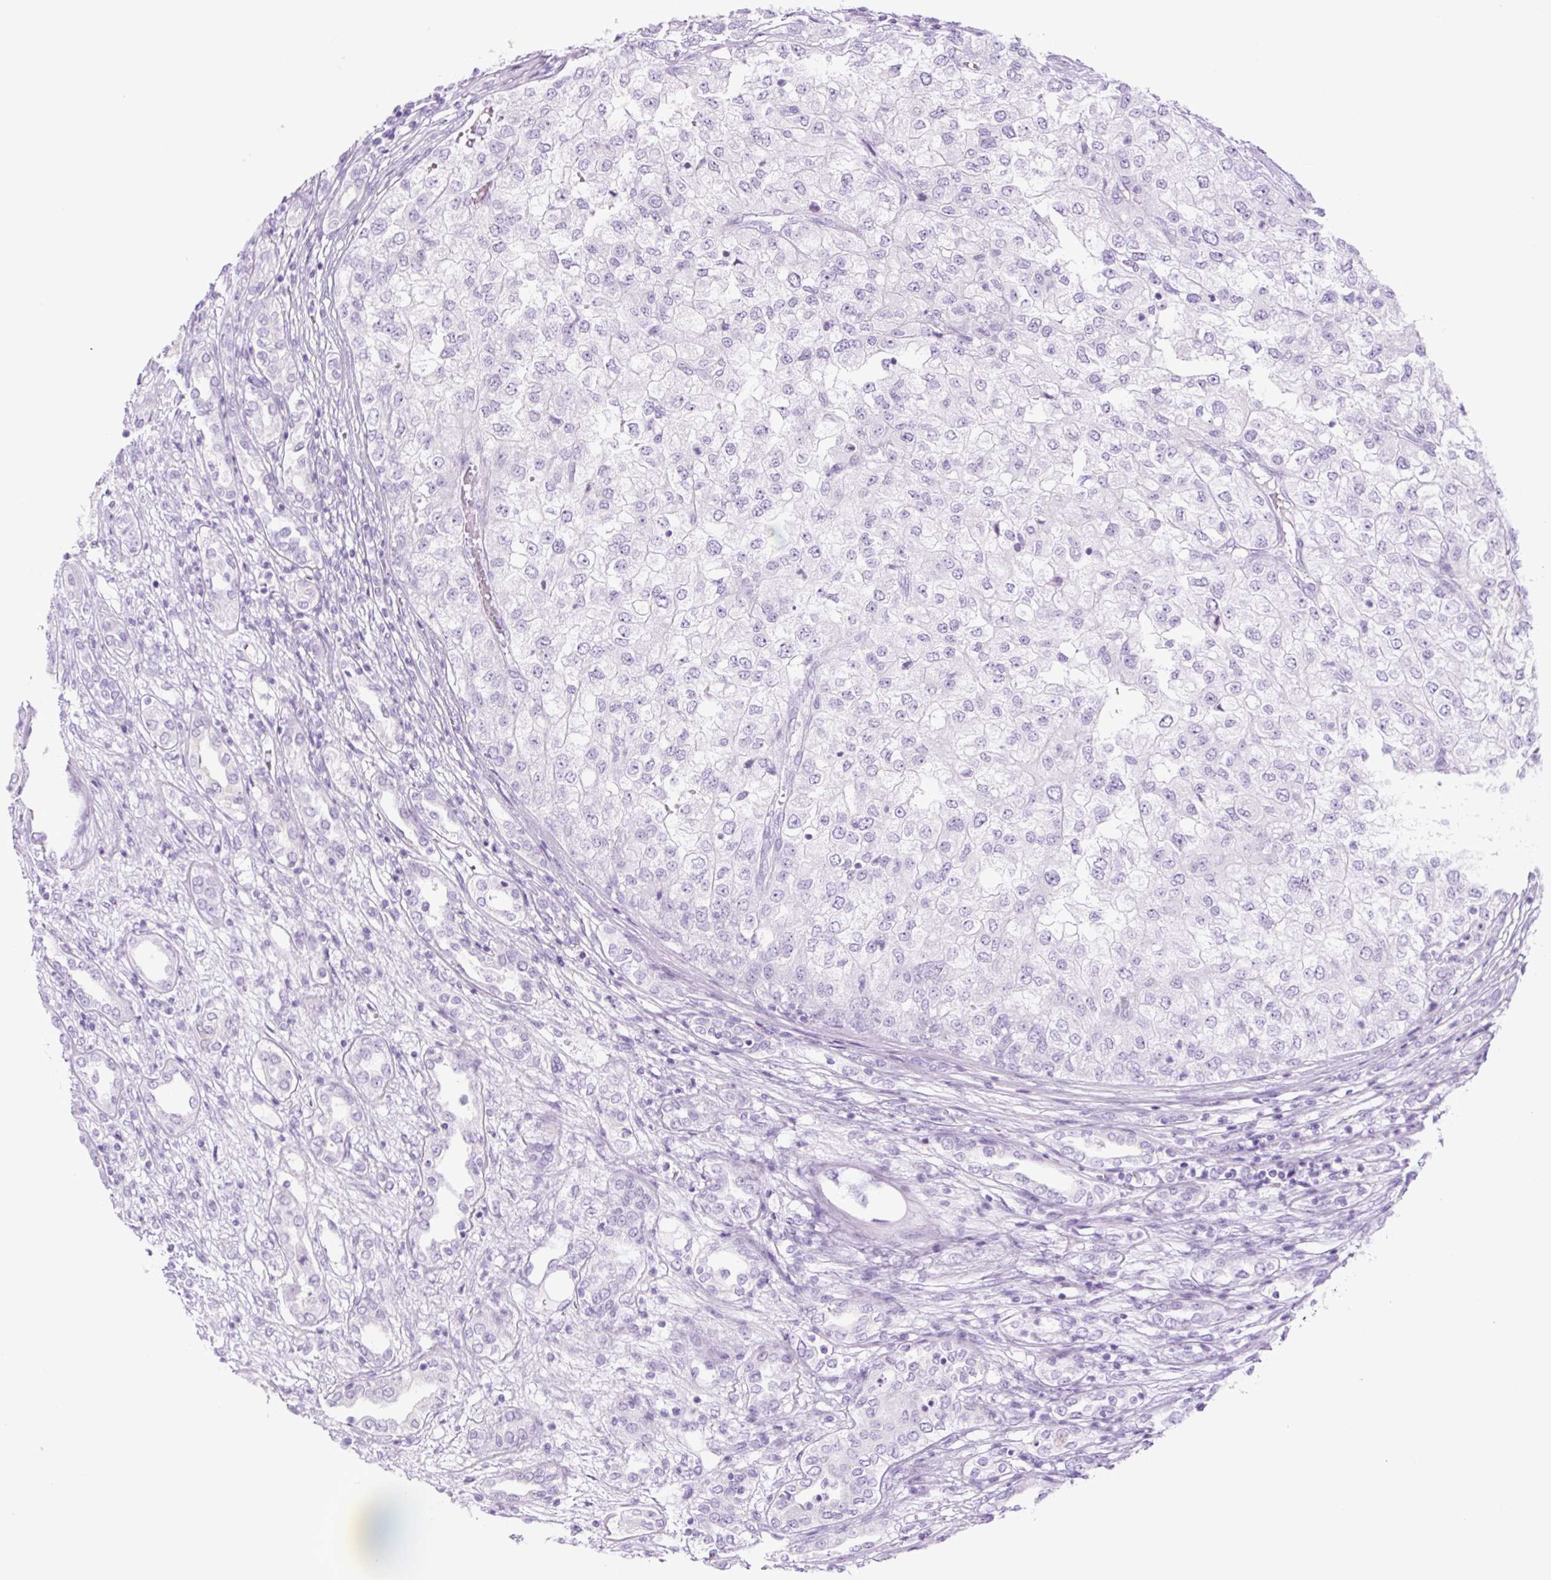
{"staining": {"intensity": "negative", "quantity": "none", "location": "none"}, "tissue": "renal cancer", "cell_type": "Tumor cells", "image_type": "cancer", "snomed": [{"axis": "morphology", "description": "Adenocarcinoma, NOS"}, {"axis": "topography", "description": "Kidney"}], "caption": "This is an immunohistochemistry (IHC) micrograph of renal adenocarcinoma. There is no positivity in tumor cells.", "gene": "TFF2", "patient": {"sex": "female", "age": 54}}